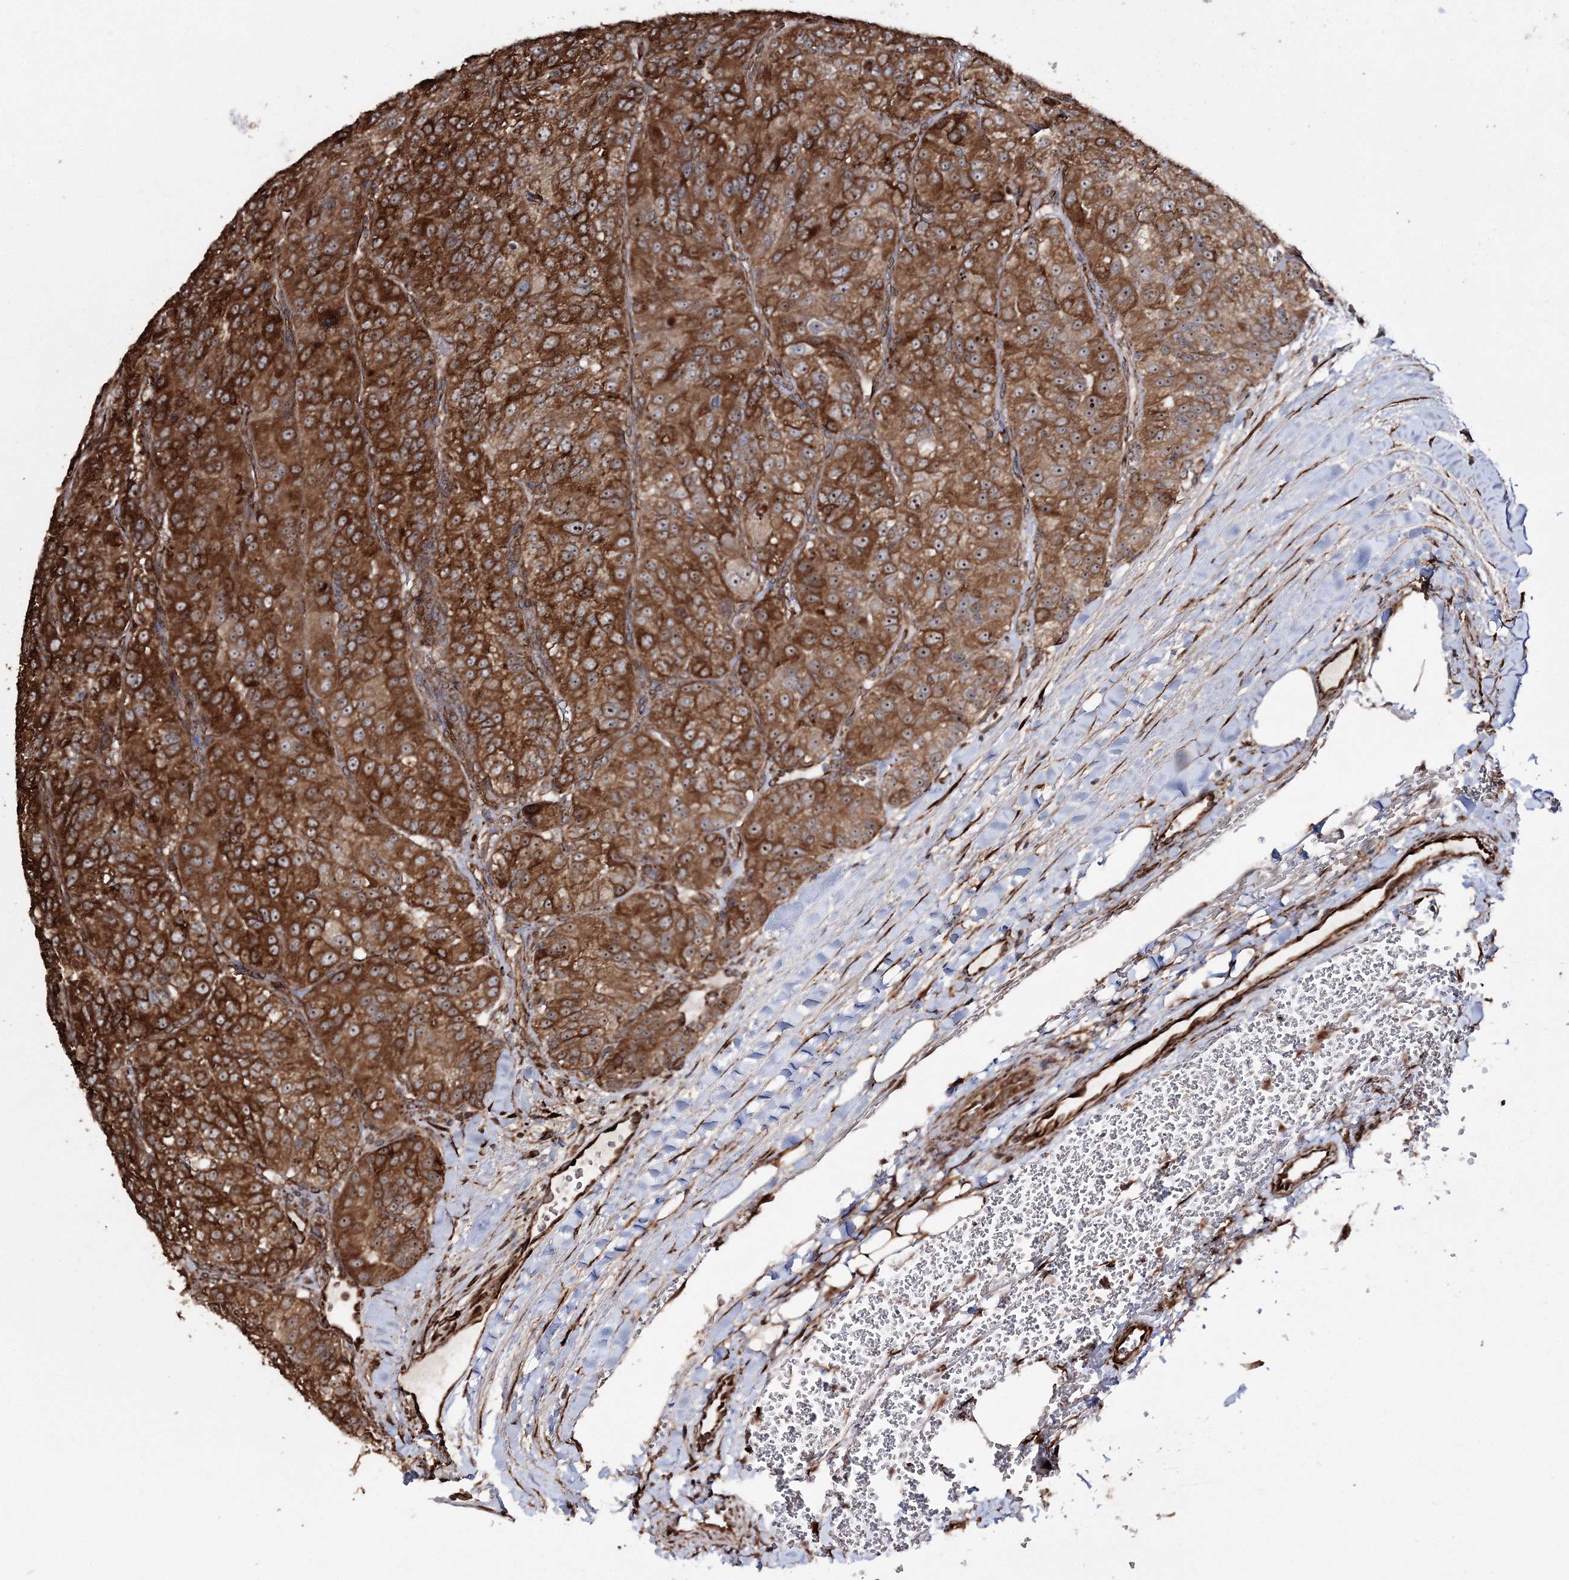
{"staining": {"intensity": "strong", "quantity": ">75%", "location": "cytoplasmic/membranous"}, "tissue": "renal cancer", "cell_type": "Tumor cells", "image_type": "cancer", "snomed": [{"axis": "morphology", "description": "Adenocarcinoma, NOS"}, {"axis": "topography", "description": "Kidney"}], "caption": "Protein expression analysis of renal cancer (adenocarcinoma) shows strong cytoplasmic/membranous expression in about >75% of tumor cells.", "gene": "SCRN3", "patient": {"sex": "female", "age": 63}}